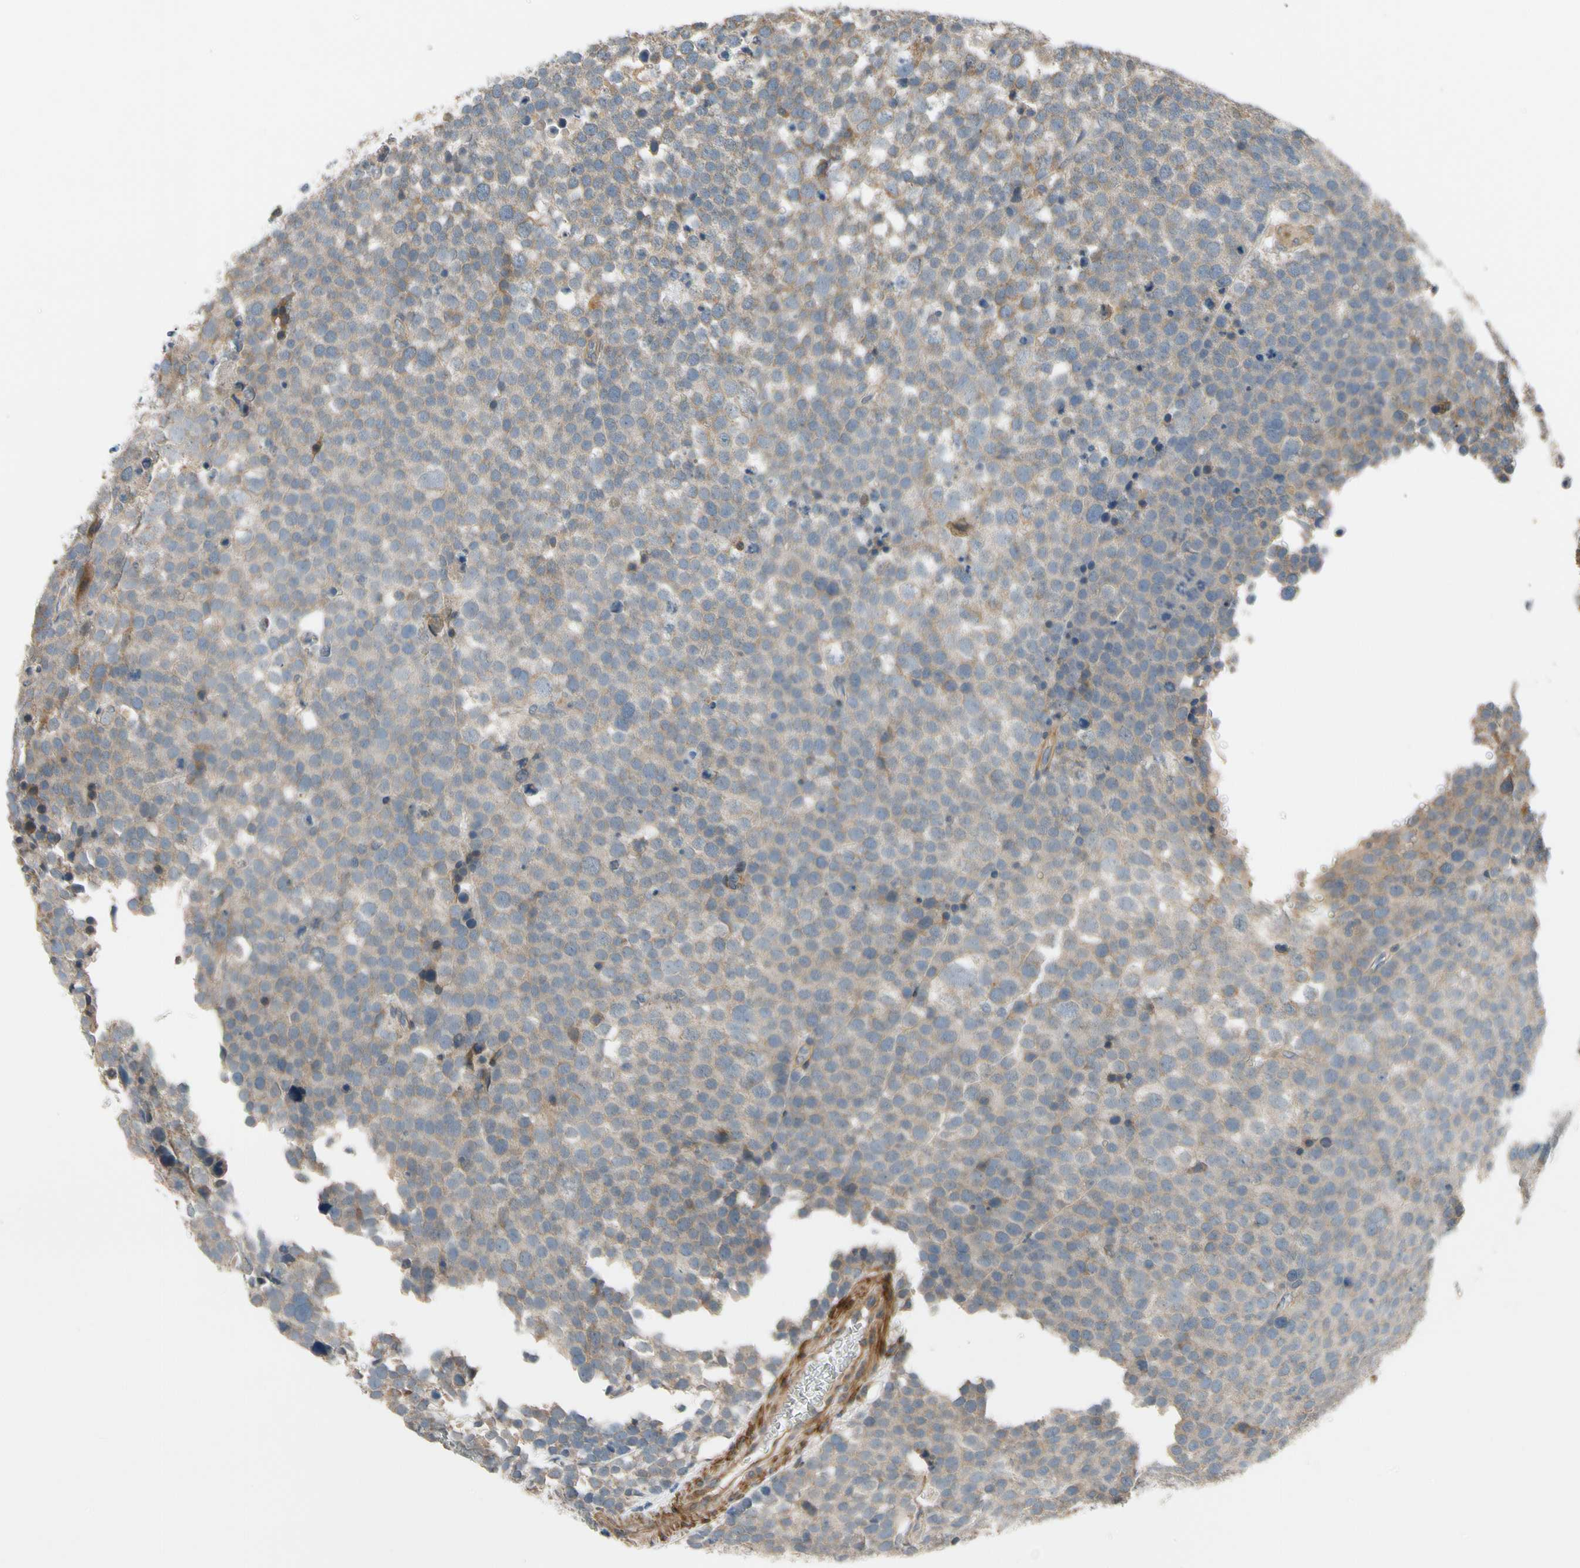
{"staining": {"intensity": "weak", "quantity": ">75%", "location": "cytoplasmic/membranous"}, "tissue": "testis cancer", "cell_type": "Tumor cells", "image_type": "cancer", "snomed": [{"axis": "morphology", "description": "Seminoma, NOS"}, {"axis": "topography", "description": "Testis"}], "caption": "IHC image of neoplastic tissue: seminoma (testis) stained using IHC exhibits low levels of weak protein expression localized specifically in the cytoplasmic/membranous of tumor cells, appearing as a cytoplasmic/membranous brown color.", "gene": "MST1R", "patient": {"sex": "male", "age": 71}}